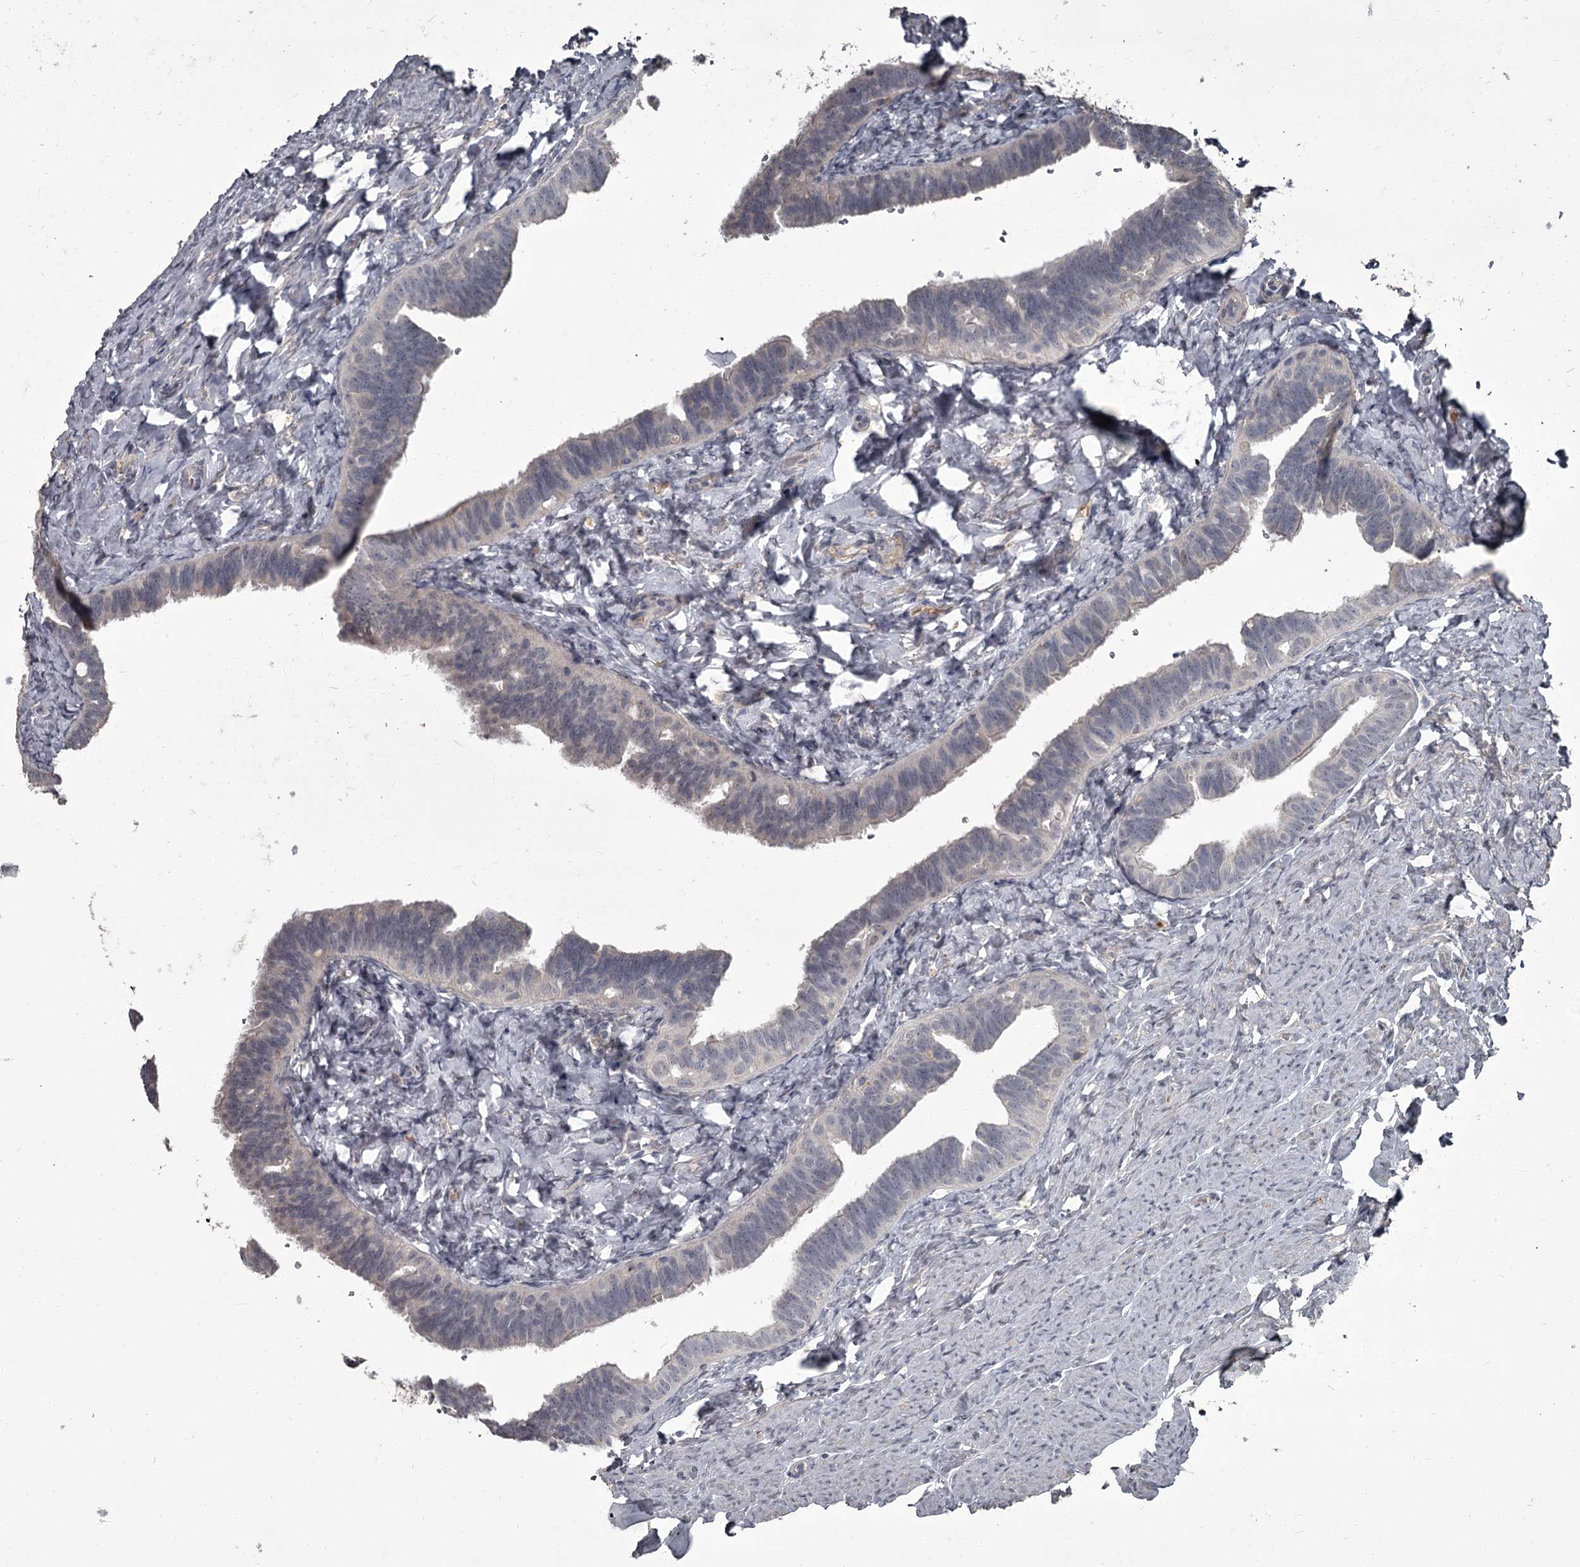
{"staining": {"intensity": "negative", "quantity": "none", "location": "none"}, "tissue": "fallopian tube", "cell_type": "Glandular cells", "image_type": "normal", "snomed": [{"axis": "morphology", "description": "Normal tissue, NOS"}, {"axis": "topography", "description": "Fallopian tube"}], "caption": "The image demonstrates no significant staining in glandular cells of fallopian tube.", "gene": "FLVCR2", "patient": {"sex": "female", "age": 39}}